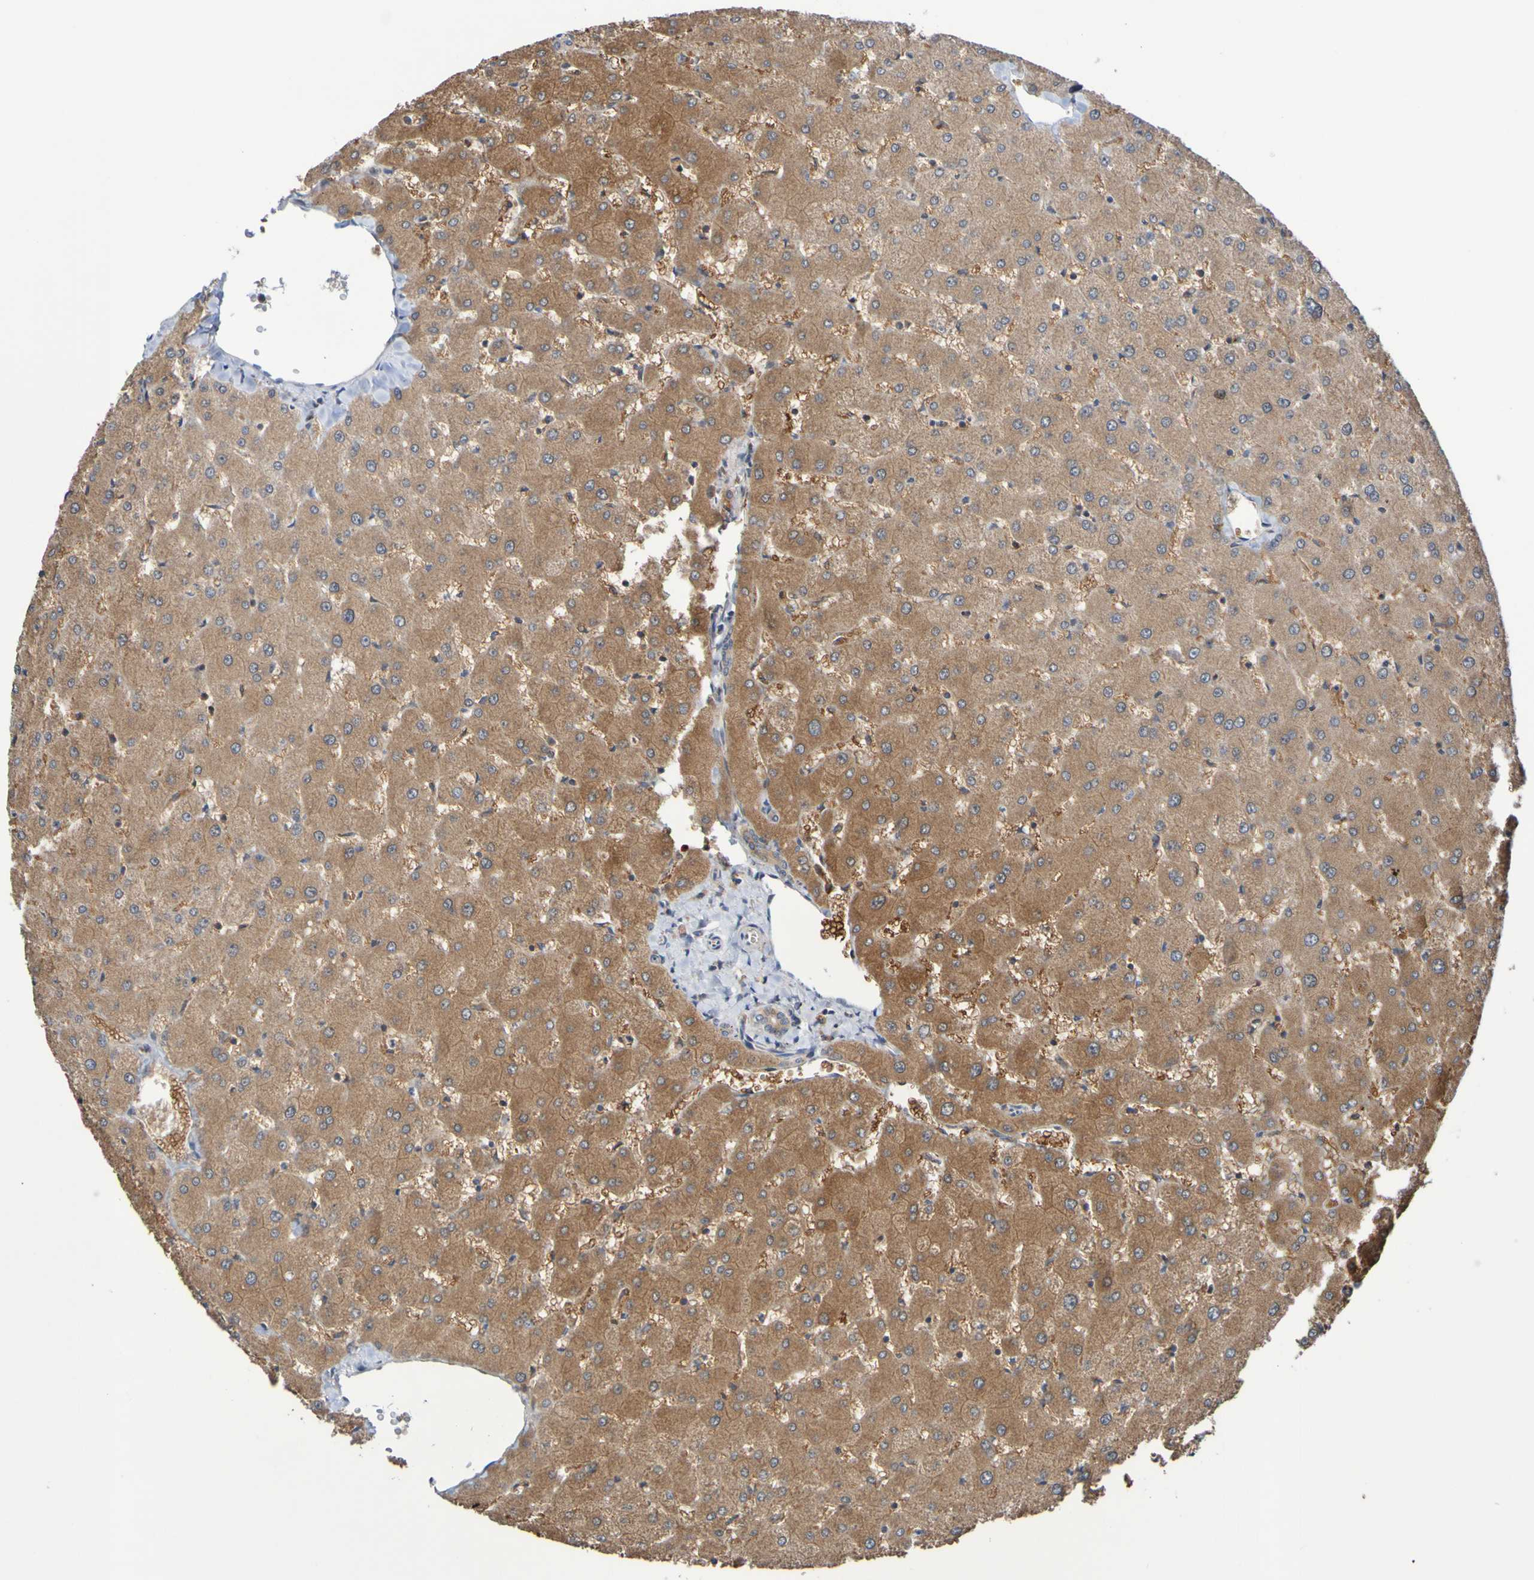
{"staining": {"intensity": "weak", "quantity": ">75%", "location": "cytoplasmic/membranous"}, "tissue": "liver", "cell_type": "Cholangiocytes", "image_type": "normal", "snomed": [{"axis": "morphology", "description": "Normal tissue, NOS"}, {"axis": "topography", "description": "Liver"}], "caption": "Immunohistochemistry (IHC) of normal human liver reveals low levels of weak cytoplasmic/membranous positivity in approximately >75% of cholangiocytes. (Brightfield microscopy of DAB IHC at high magnification).", "gene": "SDK1", "patient": {"sex": "female", "age": 63}}